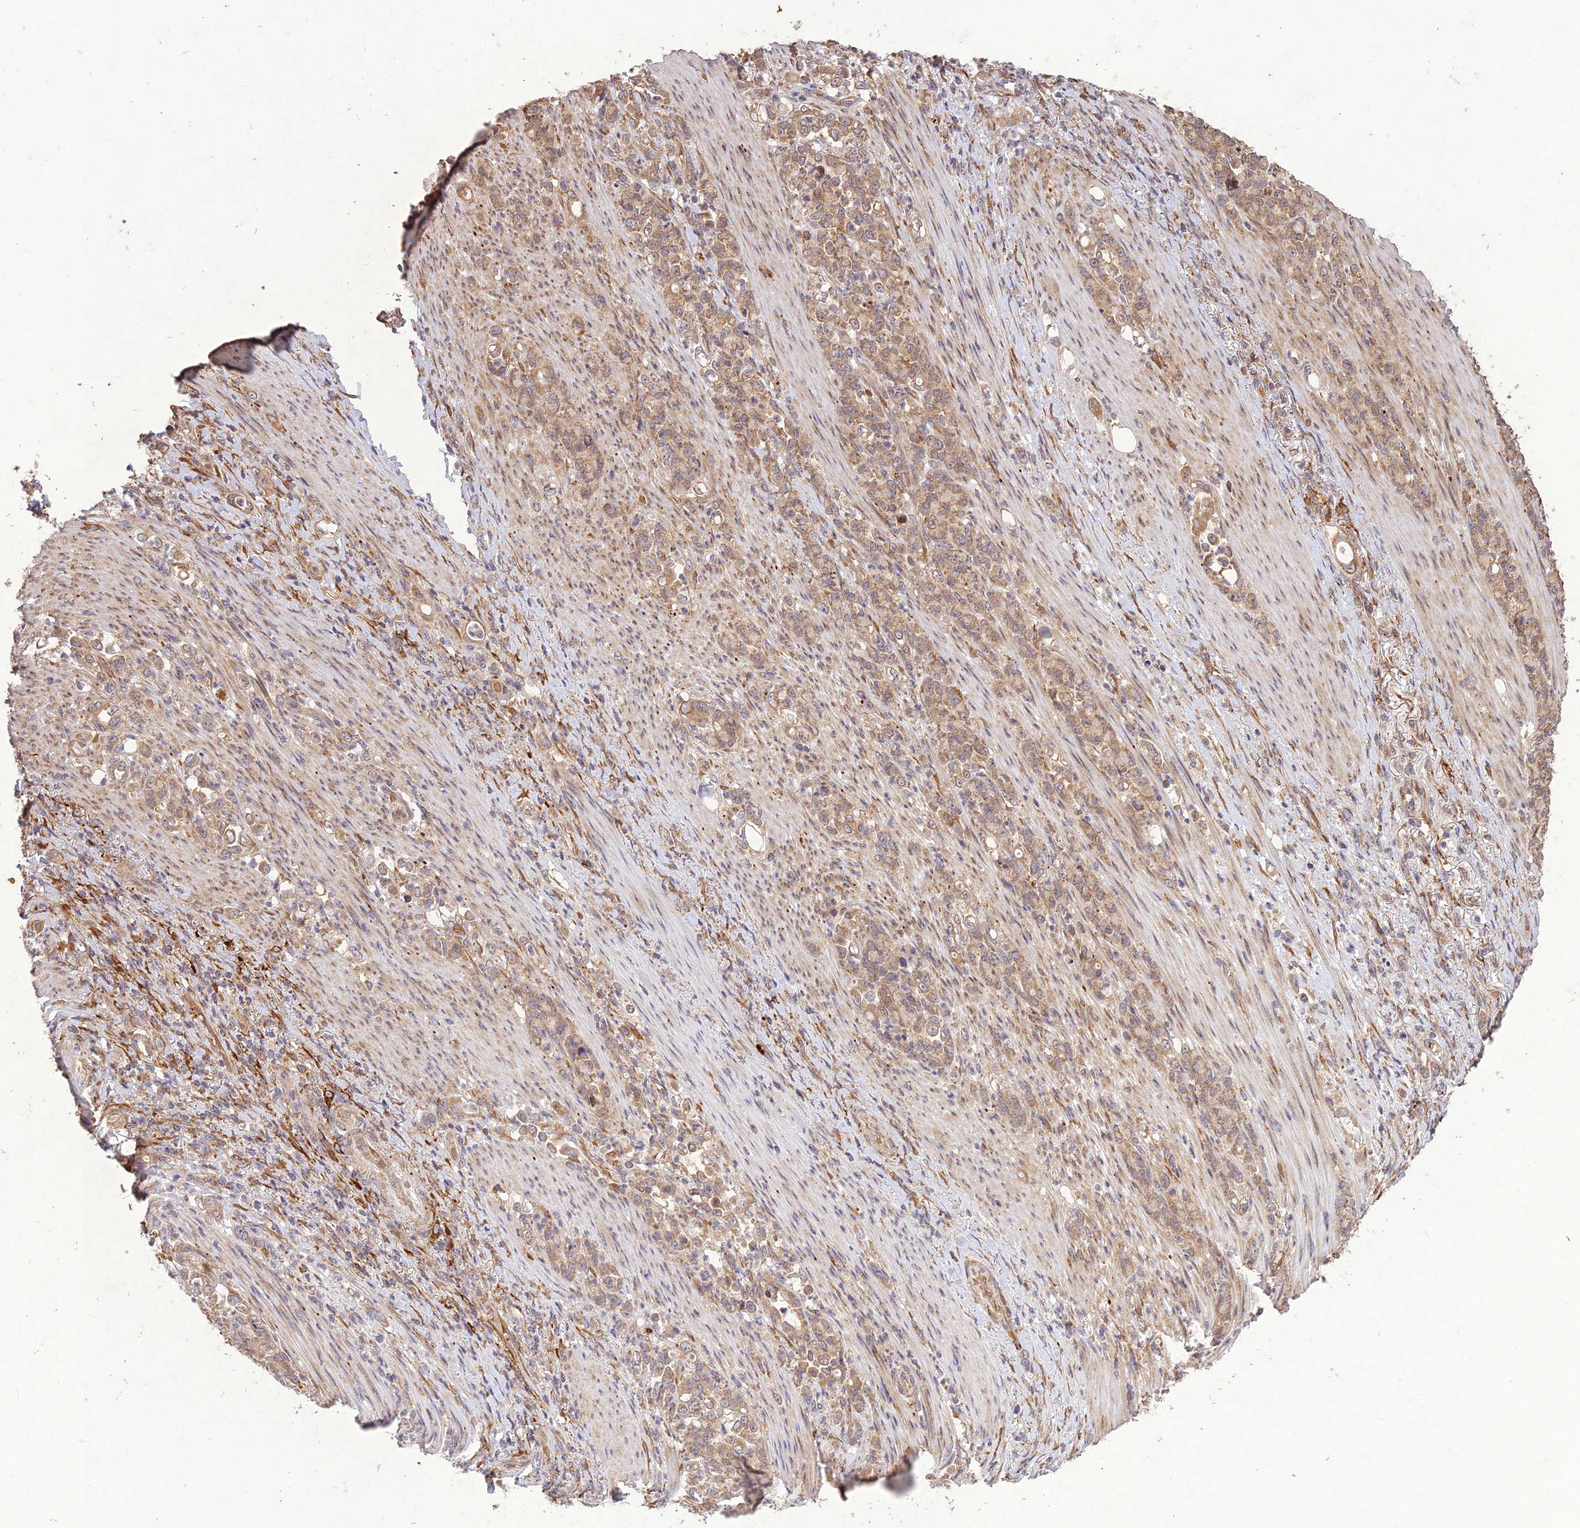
{"staining": {"intensity": "weak", "quantity": ">75%", "location": "cytoplasmic/membranous"}, "tissue": "stomach cancer", "cell_type": "Tumor cells", "image_type": "cancer", "snomed": [{"axis": "morphology", "description": "Normal tissue, NOS"}, {"axis": "morphology", "description": "Adenocarcinoma, NOS"}, {"axis": "topography", "description": "Stomach"}], "caption": "Immunohistochemistry (IHC) image of neoplastic tissue: adenocarcinoma (stomach) stained using immunohistochemistry shows low levels of weak protein expression localized specifically in the cytoplasmic/membranous of tumor cells, appearing as a cytoplasmic/membranous brown color.", "gene": "PPP1R11", "patient": {"sex": "female", "age": 79}}